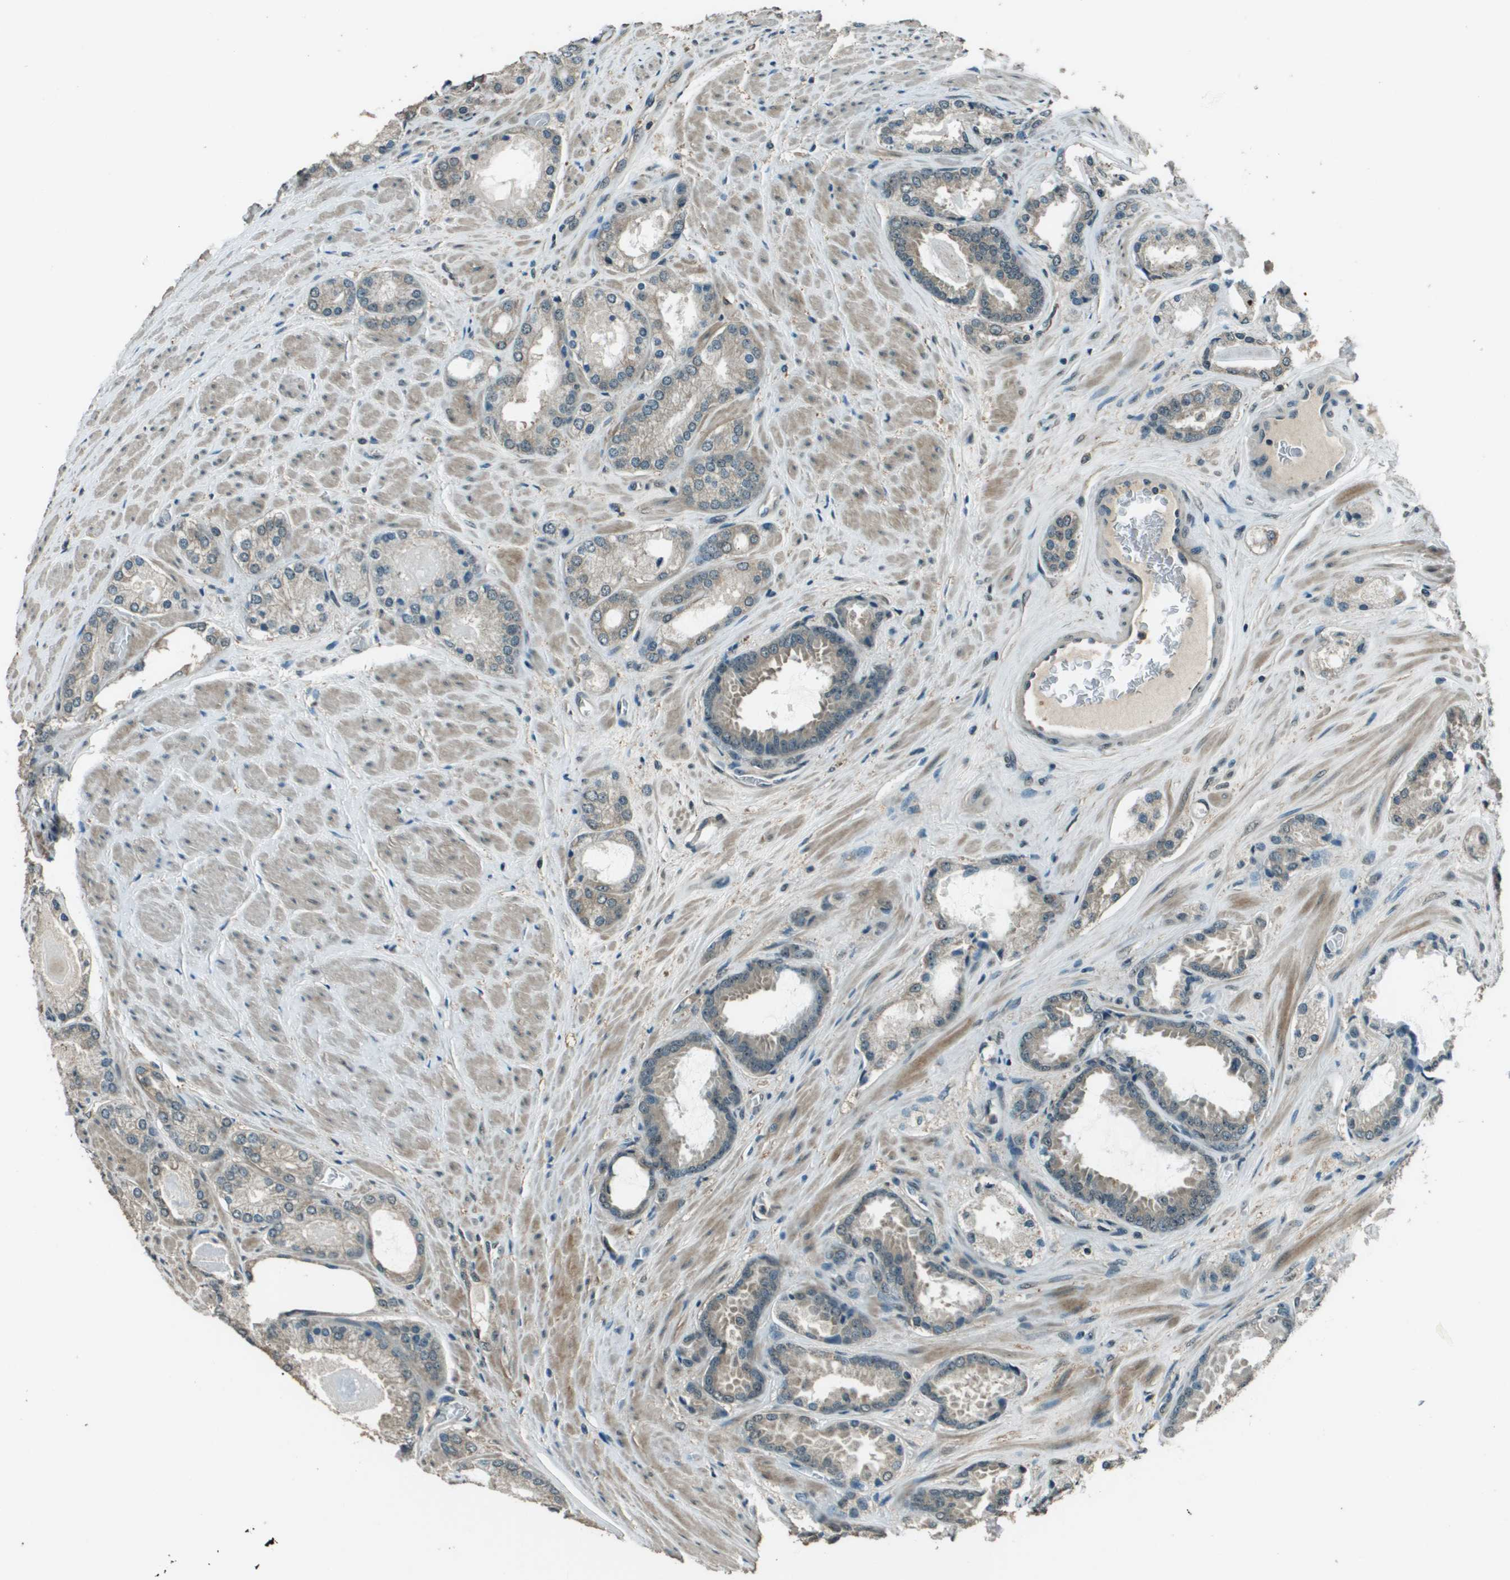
{"staining": {"intensity": "weak", "quantity": "<25%", "location": "cytoplasmic/membranous"}, "tissue": "prostate cancer", "cell_type": "Tumor cells", "image_type": "cancer", "snomed": [{"axis": "morphology", "description": "Adenocarcinoma, High grade"}, {"axis": "topography", "description": "Prostate"}], "caption": "Immunohistochemical staining of prostate cancer (adenocarcinoma (high-grade)) displays no significant staining in tumor cells.", "gene": "SDC3", "patient": {"sex": "male", "age": 65}}